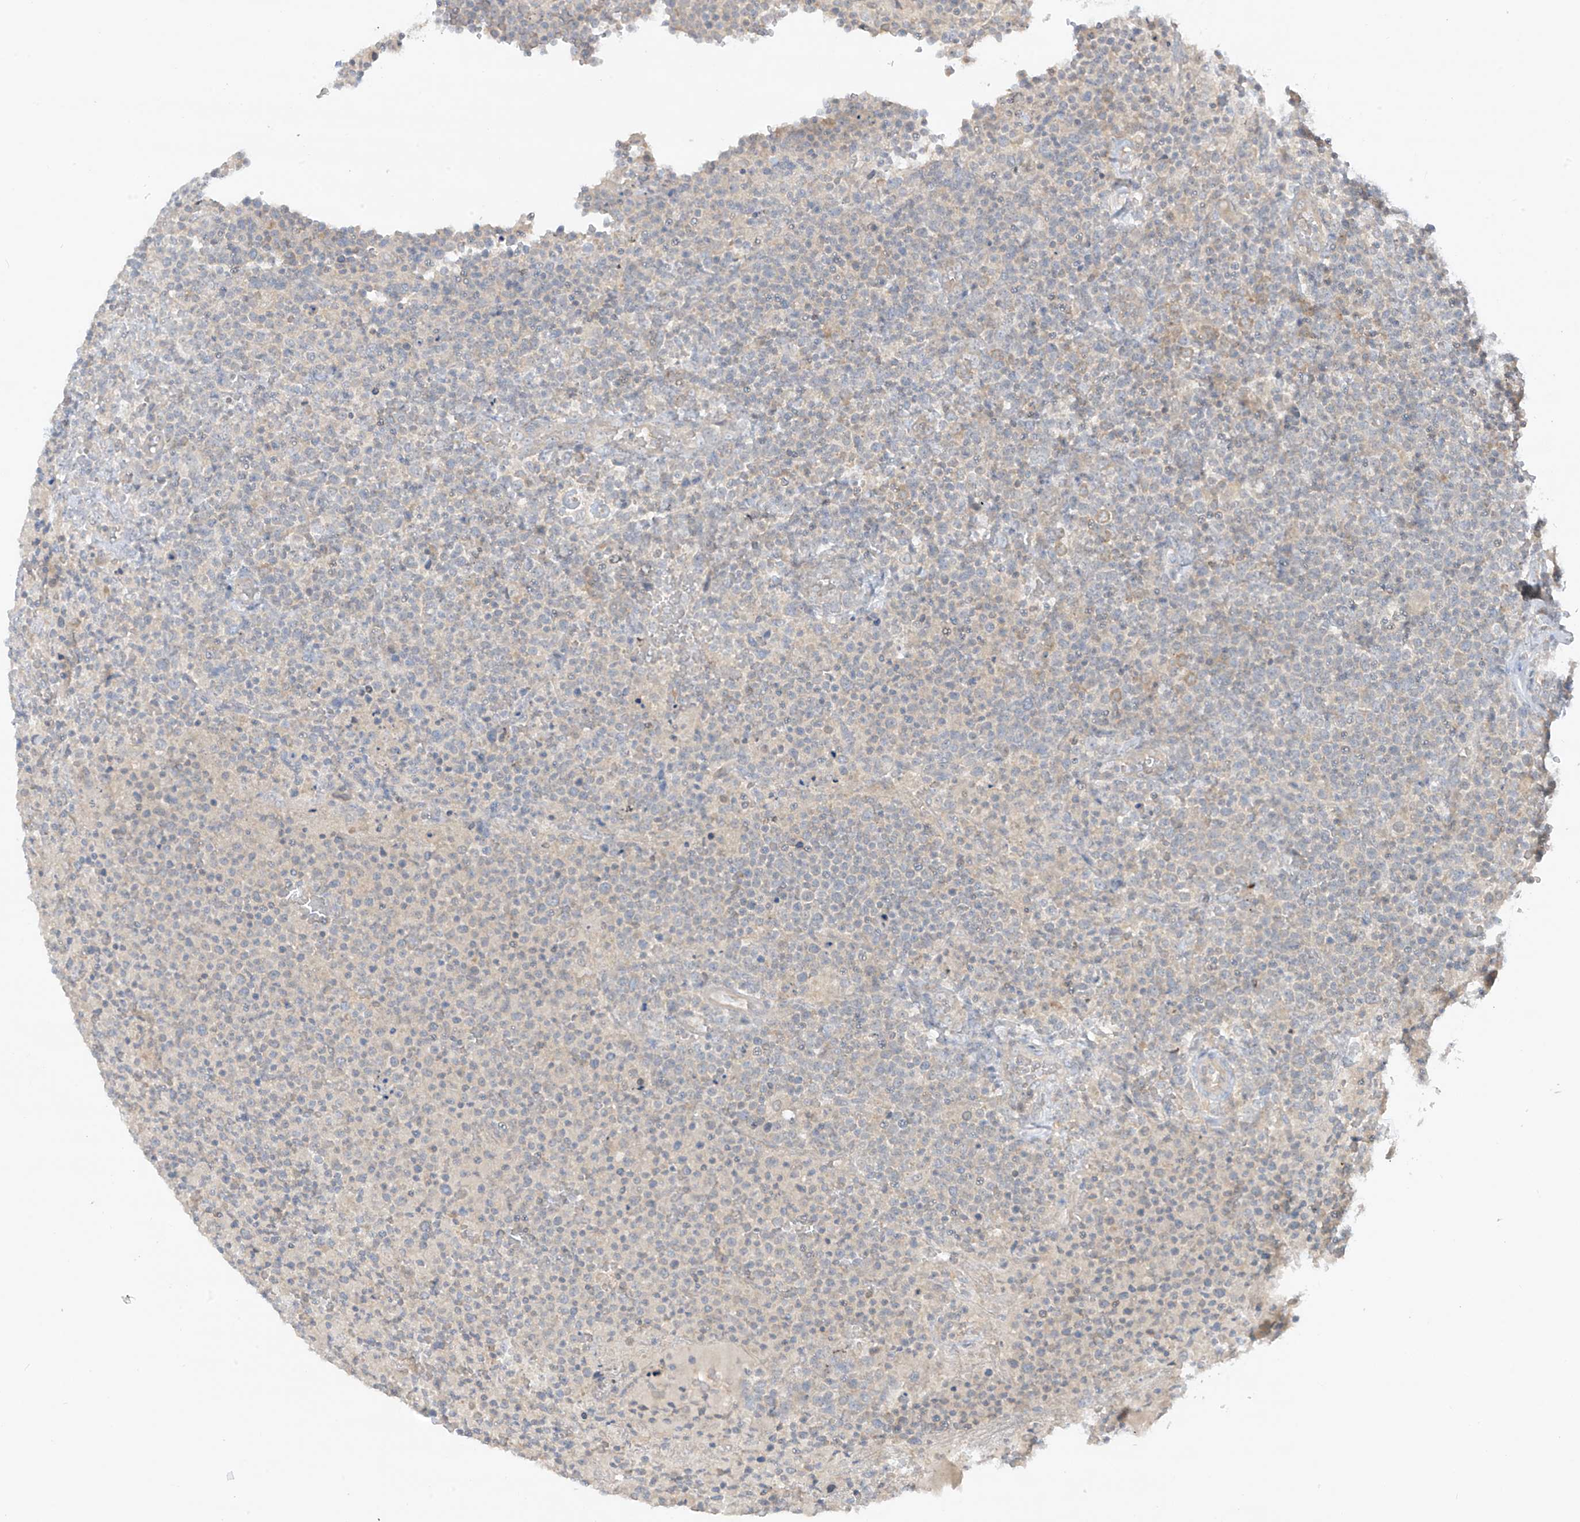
{"staining": {"intensity": "negative", "quantity": "none", "location": "none"}, "tissue": "lymphoma", "cell_type": "Tumor cells", "image_type": "cancer", "snomed": [{"axis": "morphology", "description": "Malignant lymphoma, non-Hodgkin's type, High grade"}, {"axis": "topography", "description": "Lymph node"}], "caption": "Immunohistochemical staining of human high-grade malignant lymphoma, non-Hodgkin's type demonstrates no significant staining in tumor cells.", "gene": "ANGEL2", "patient": {"sex": "male", "age": 61}}